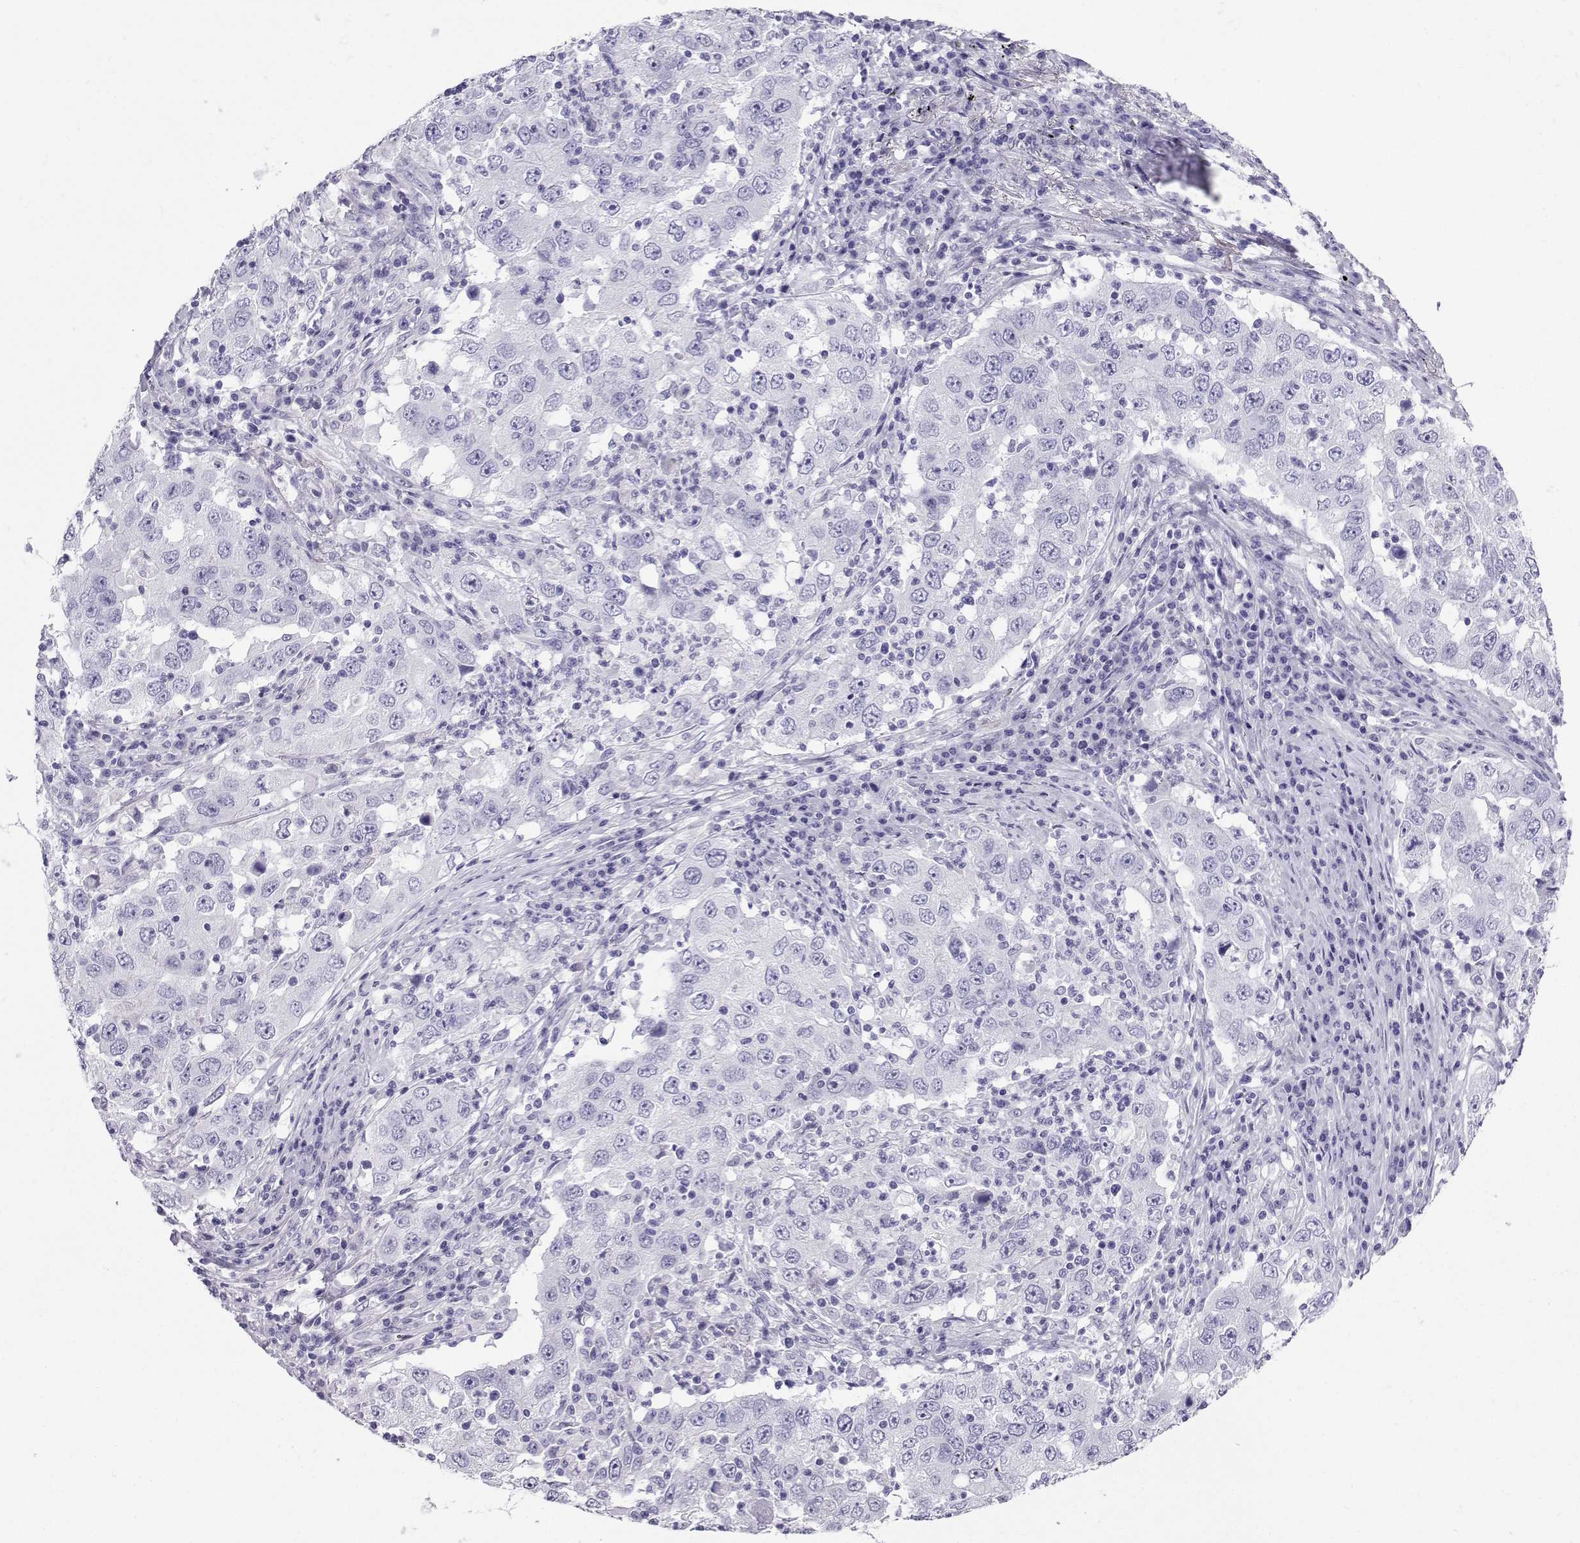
{"staining": {"intensity": "negative", "quantity": "none", "location": "none"}, "tissue": "lung cancer", "cell_type": "Tumor cells", "image_type": "cancer", "snomed": [{"axis": "morphology", "description": "Adenocarcinoma, NOS"}, {"axis": "topography", "description": "Lung"}], "caption": "Tumor cells are negative for protein expression in human lung cancer.", "gene": "CD109", "patient": {"sex": "male", "age": 73}}